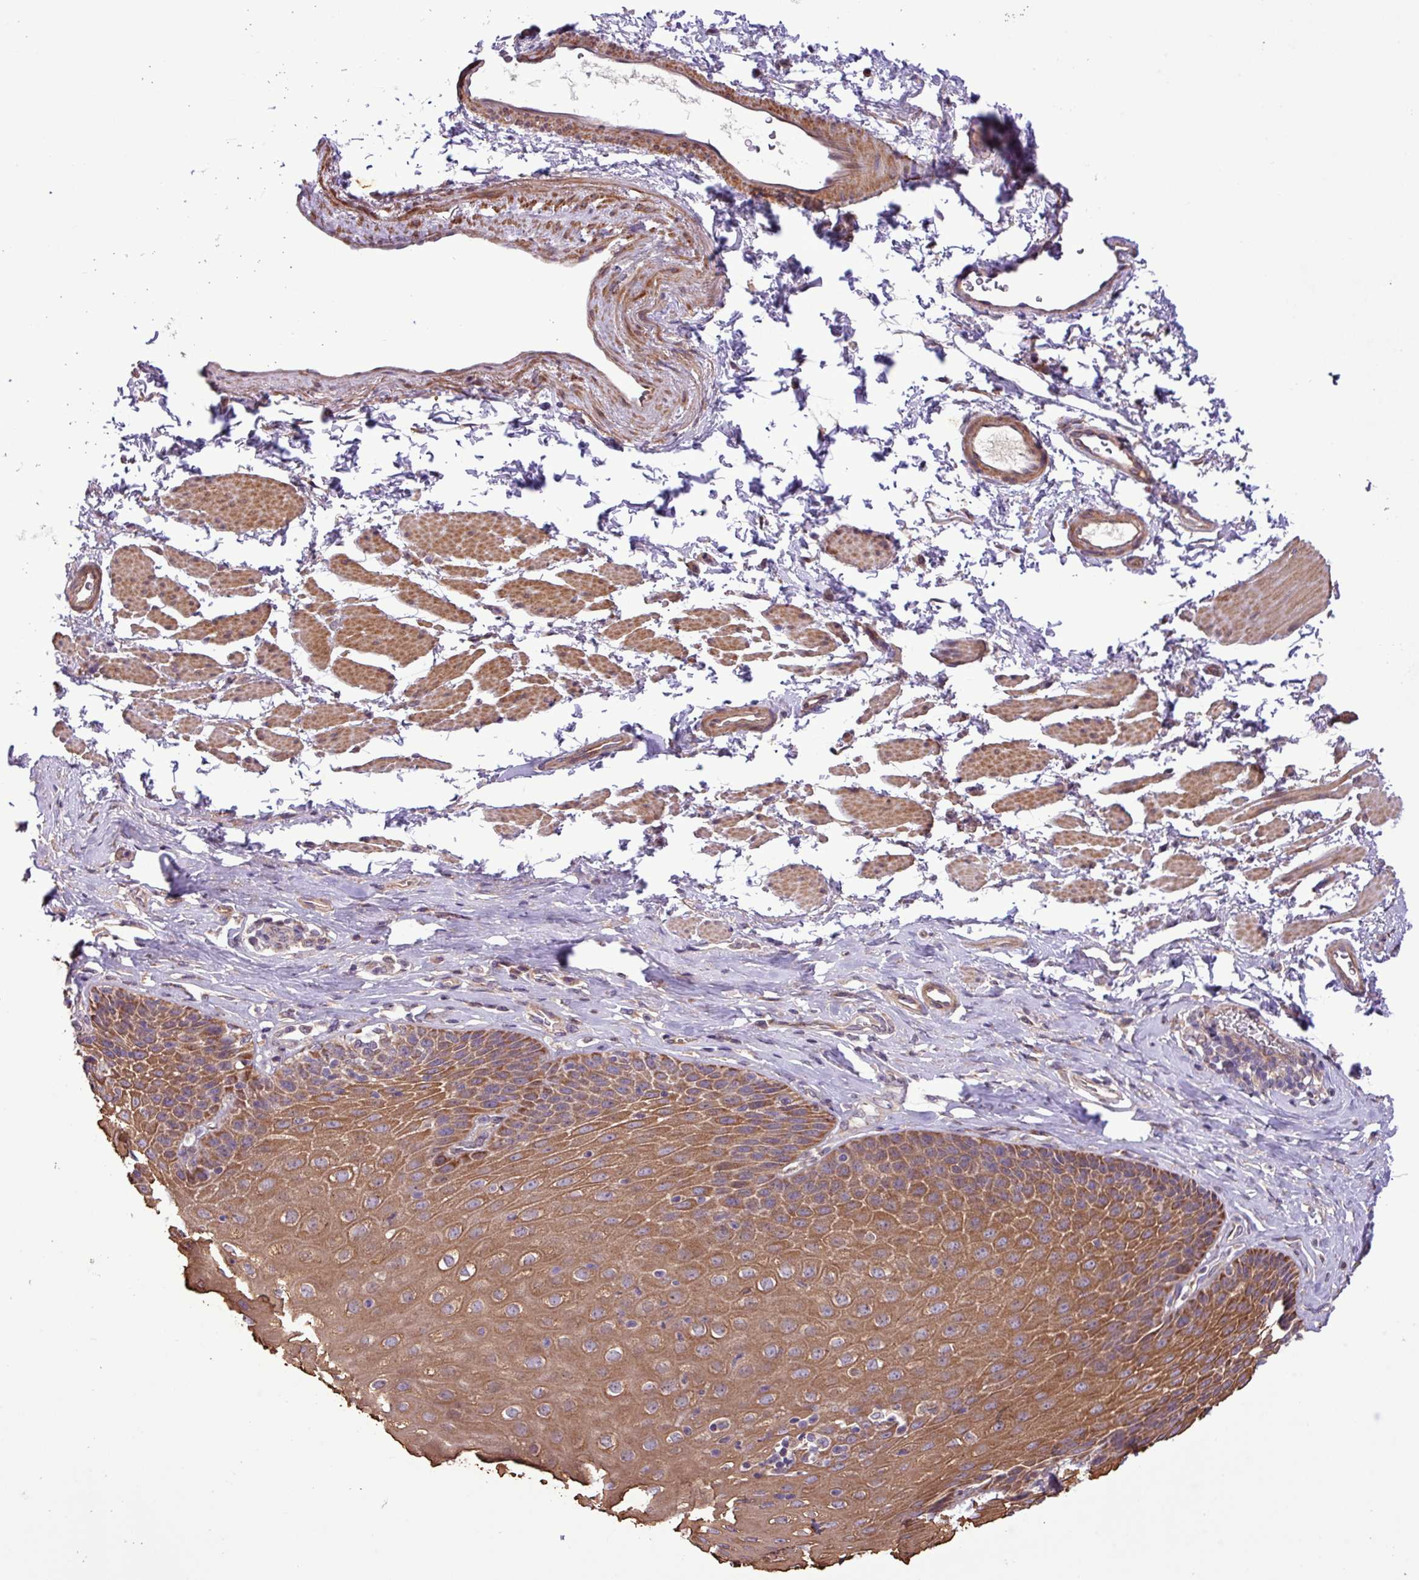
{"staining": {"intensity": "moderate", "quantity": ">75%", "location": "cytoplasmic/membranous"}, "tissue": "esophagus", "cell_type": "Squamous epithelial cells", "image_type": "normal", "snomed": [{"axis": "morphology", "description": "Normal tissue, NOS"}, {"axis": "topography", "description": "Esophagus"}], "caption": "This photomicrograph displays immunohistochemistry staining of normal esophagus, with medium moderate cytoplasmic/membranous staining in approximately >75% of squamous epithelial cells.", "gene": "TIMM10B", "patient": {"sex": "female", "age": 61}}